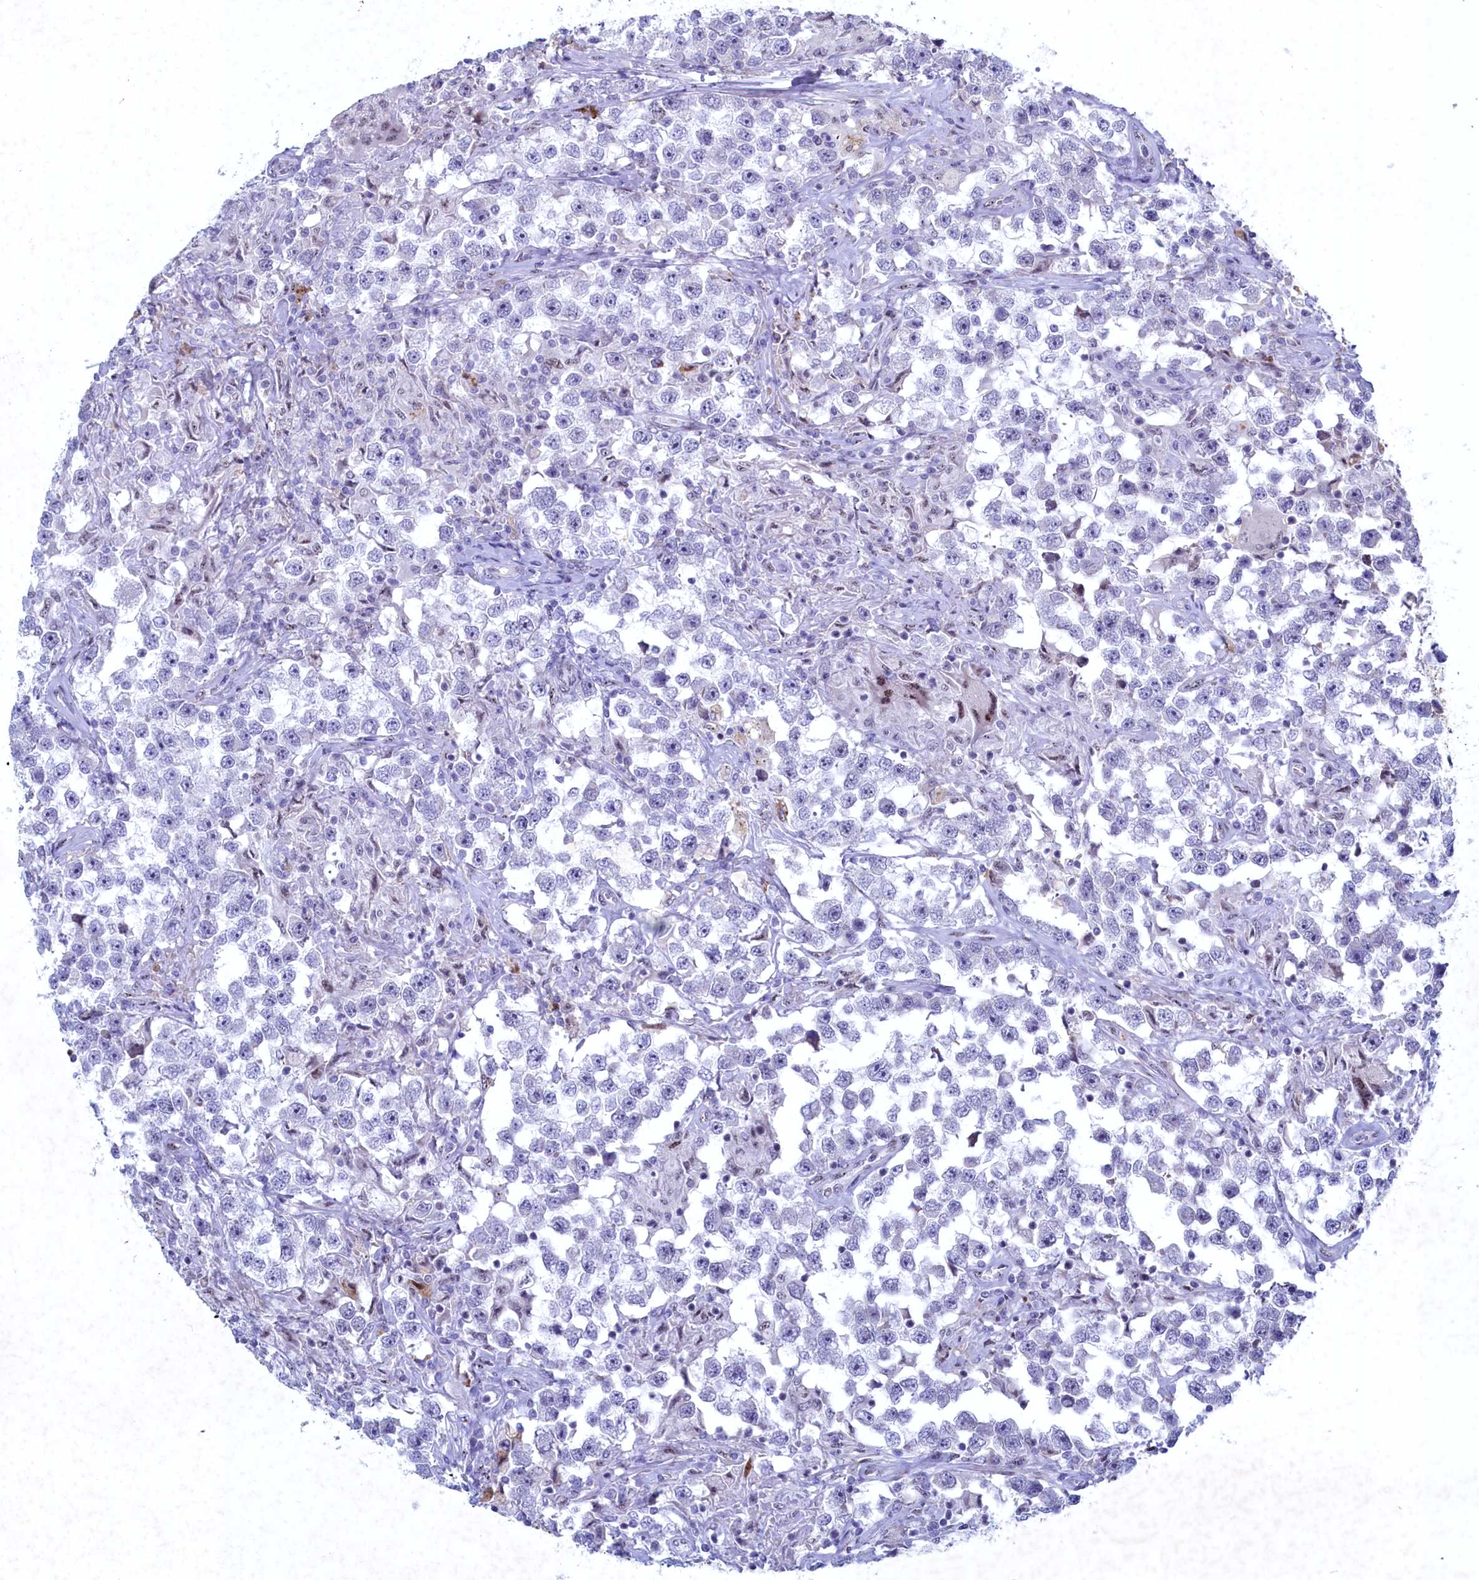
{"staining": {"intensity": "negative", "quantity": "none", "location": "none"}, "tissue": "testis cancer", "cell_type": "Tumor cells", "image_type": "cancer", "snomed": [{"axis": "morphology", "description": "Seminoma, NOS"}, {"axis": "topography", "description": "Testis"}], "caption": "Protein analysis of testis seminoma demonstrates no significant expression in tumor cells.", "gene": "WDR76", "patient": {"sex": "male", "age": 46}}